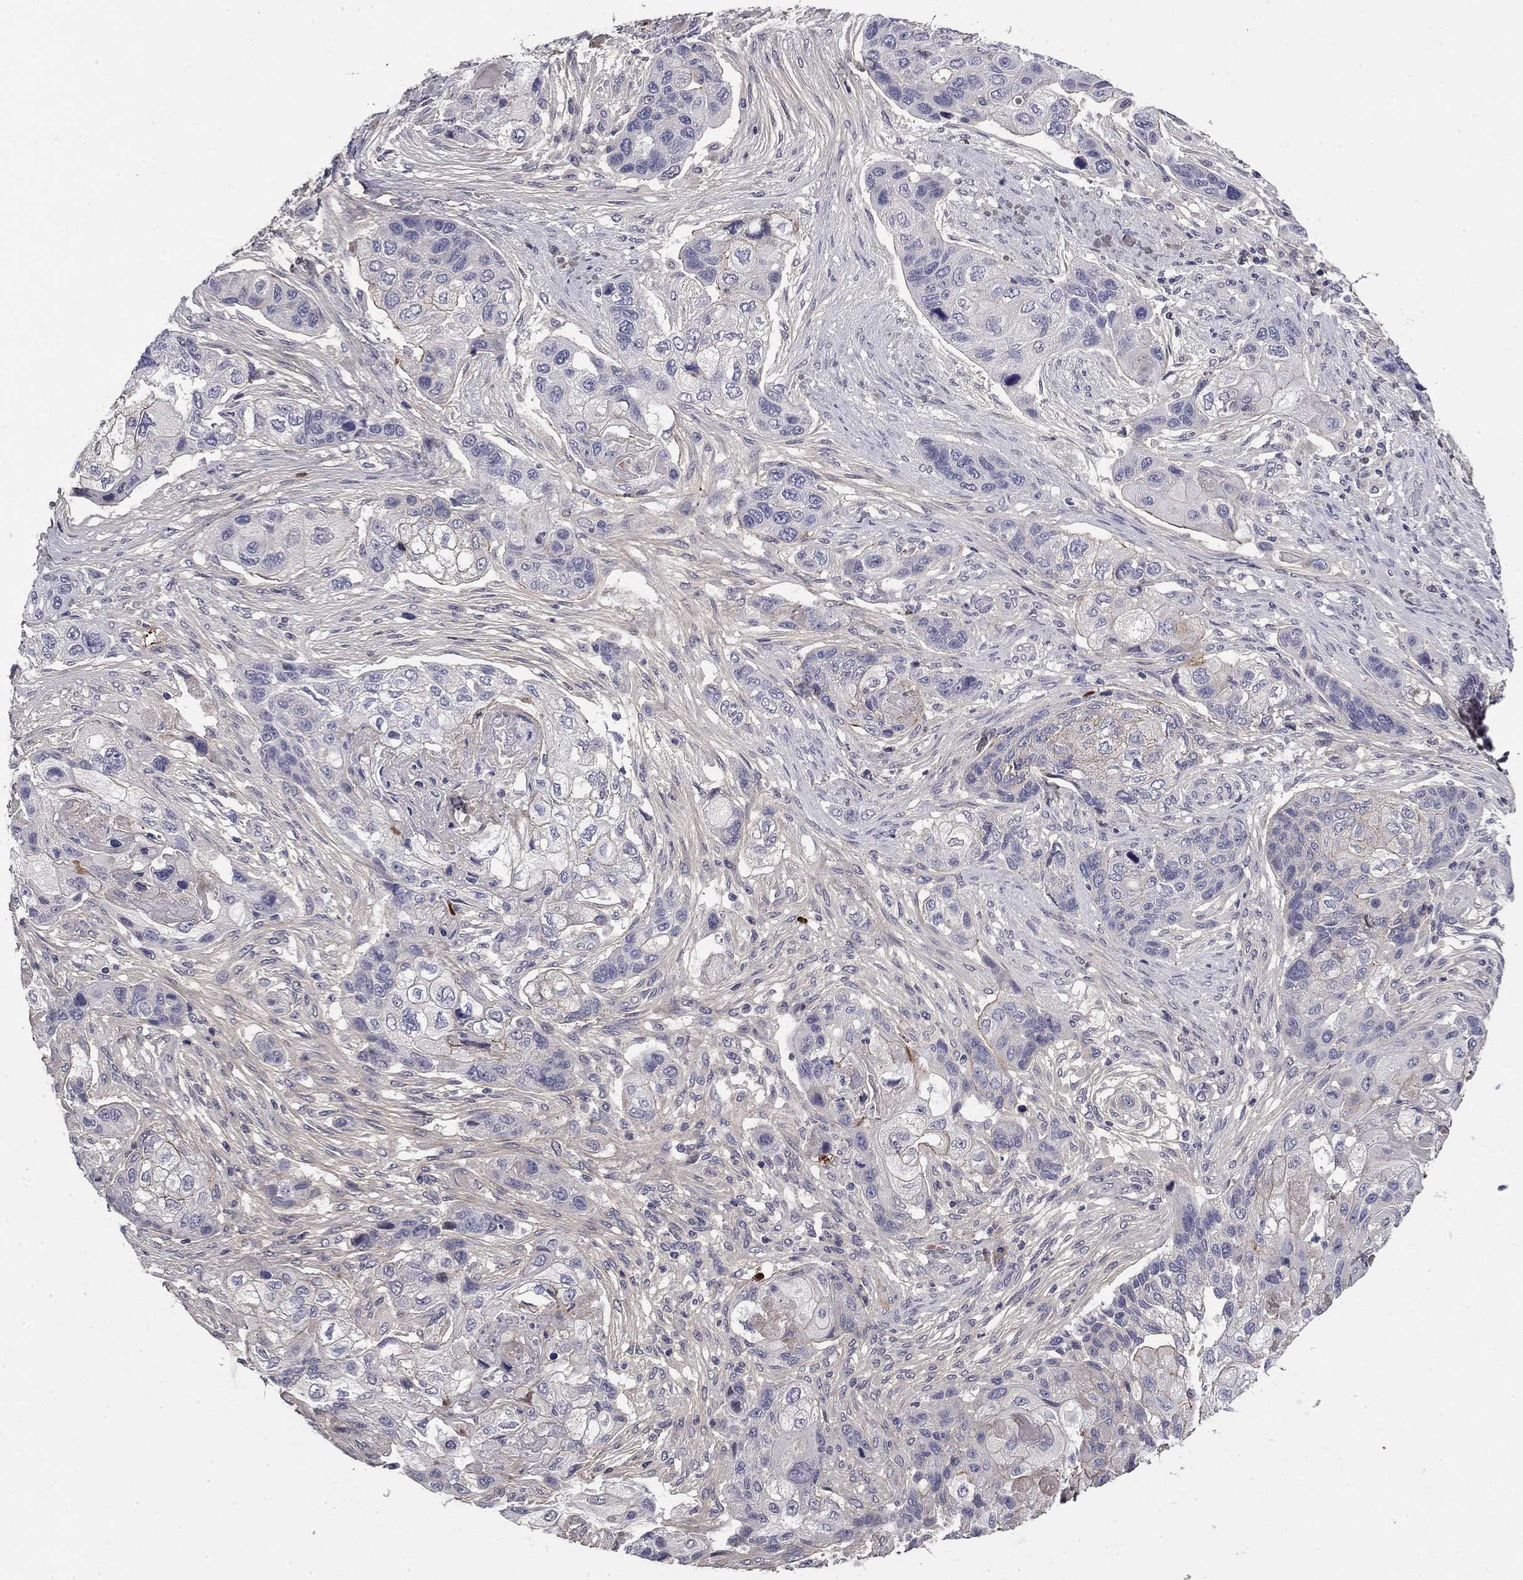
{"staining": {"intensity": "negative", "quantity": "none", "location": "none"}, "tissue": "lung cancer", "cell_type": "Tumor cells", "image_type": "cancer", "snomed": [{"axis": "morphology", "description": "Squamous cell carcinoma, NOS"}, {"axis": "topography", "description": "Lung"}], "caption": "This is an immunohistochemistry (IHC) photomicrograph of human lung squamous cell carcinoma. There is no staining in tumor cells.", "gene": "COL2A1", "patient": {"sex": "male", "age": 69}}